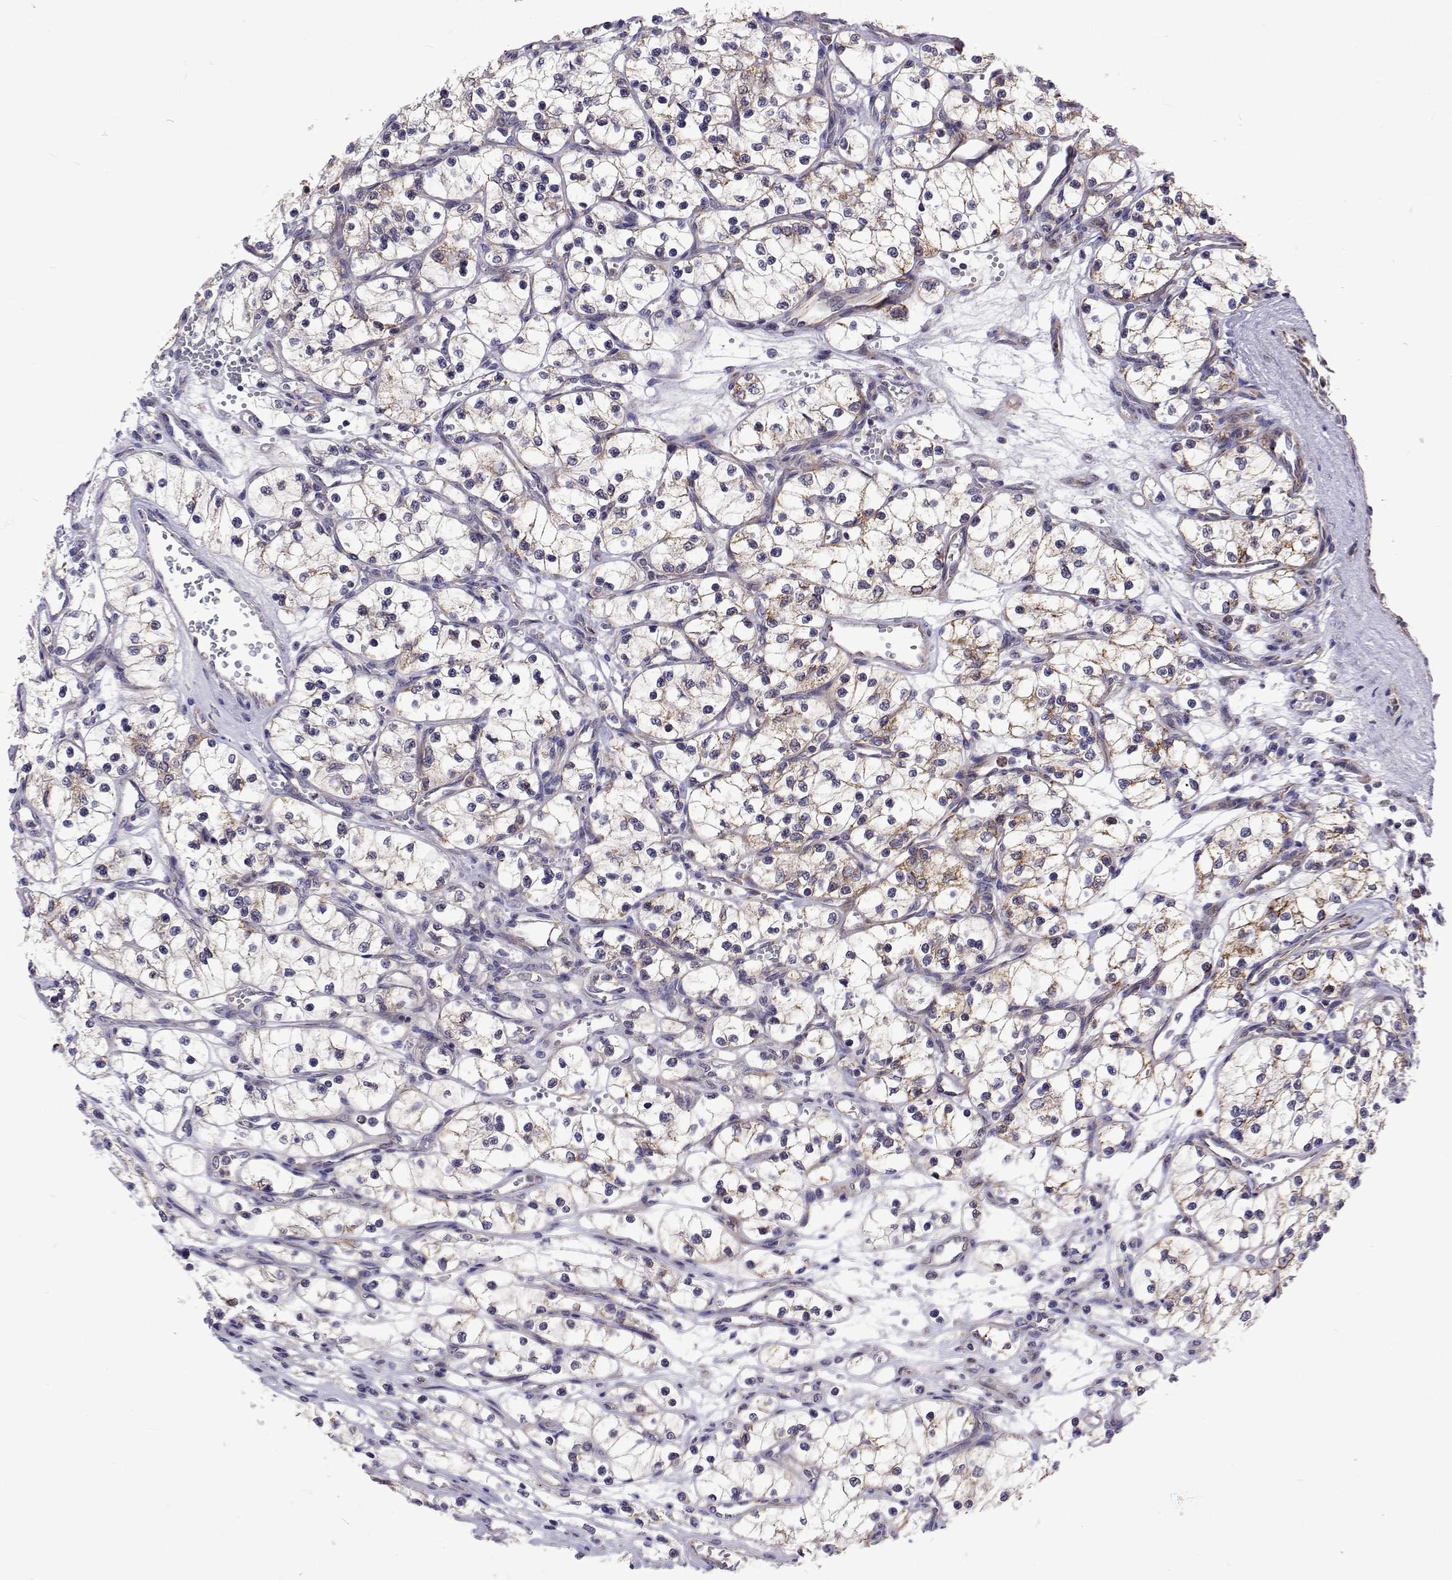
{"staining": {"intensity": "weak", "quantity": "25%-75%", "location": "cytoplasmic/membranous"}, "tissue": "renal cancer", "cell_type": "Tumor cells", "image_type": "cancer", "snomed": [{"axis": "morphology", "description": "Adenocarcinoma, NOS"}, {"axis": "topography", "description": "Kidney"}], "caption": "Protein expression analysis of human renal cancer (adenocarcinoma) reveals weak cytoplasmic/membranous positivity in approximately 25%-75% of tumor cells.", "gene": "DHTKD1", "patient": {"sex": "female", "age": 69}}